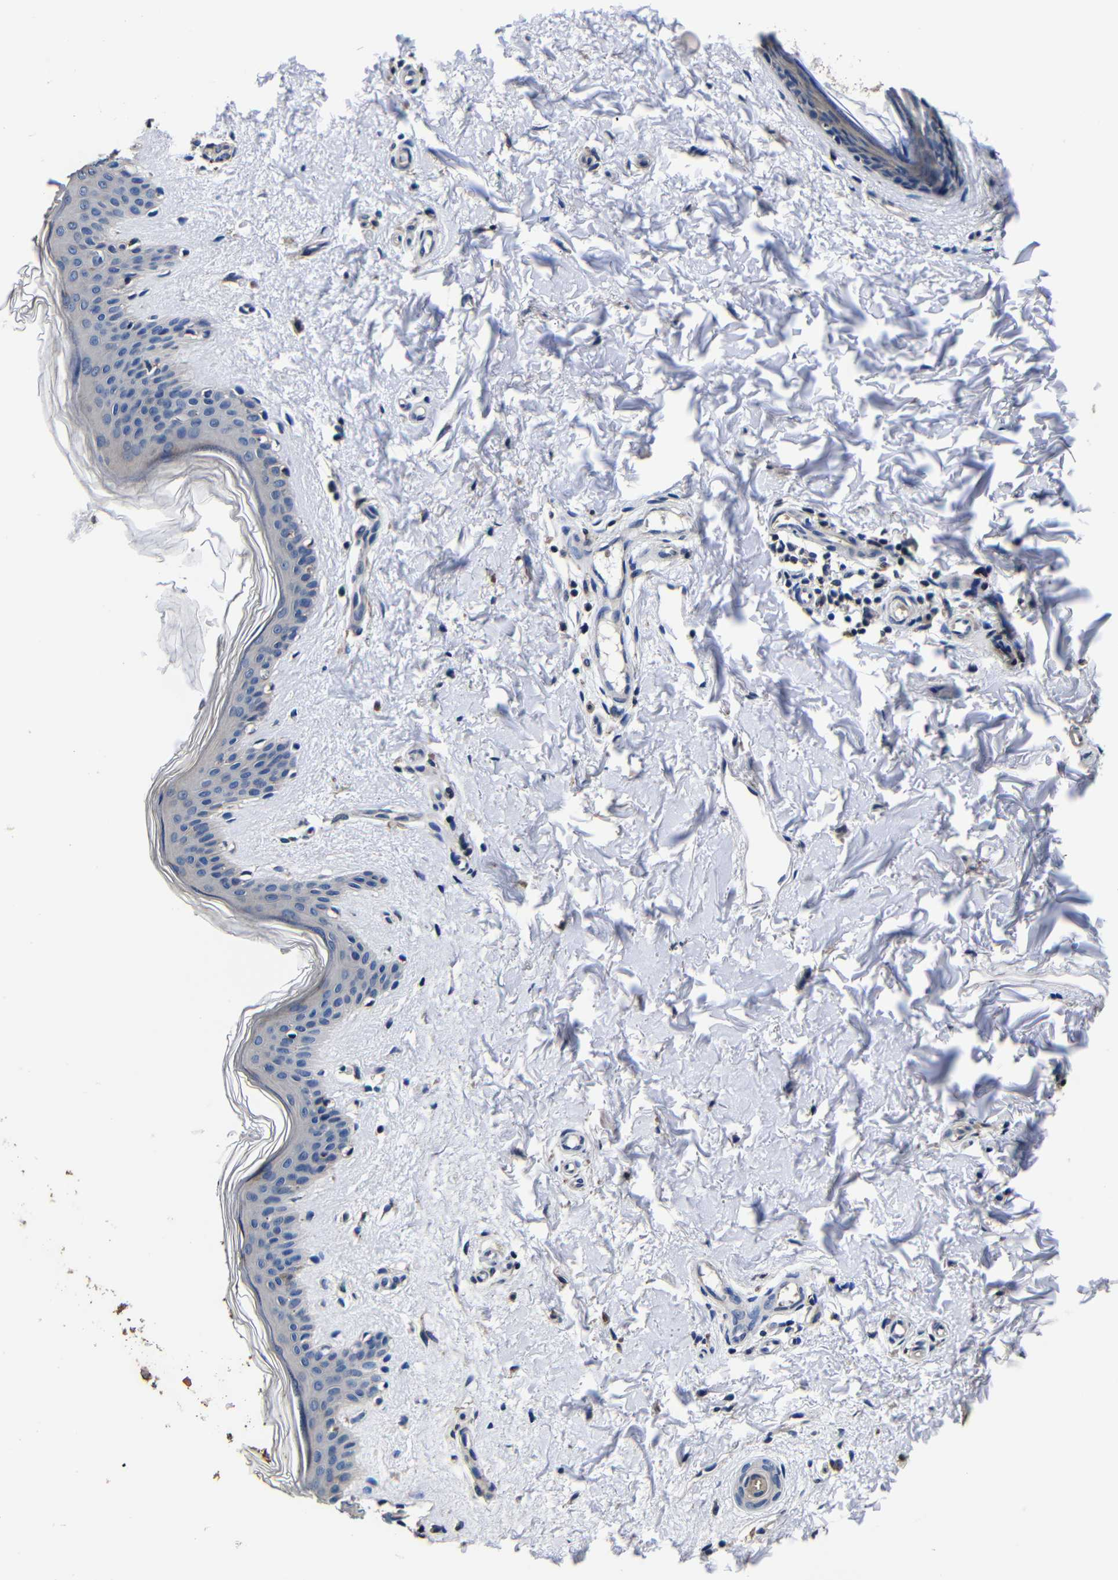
{"staining": {"intensity": "weak", "quantity": ">75%", "location": "cytoplasmic/membranous"}, "tissue": "skin", "cell_type": "Fibroblasts", "image_type": "normal", "snomed": [{"axis": "morphology", "description": "Normal tissue, NOS"}, {"axis": "topography", "description": "Skin"}], "caption": "High-power microscopy captured an IHC image of benign skin, revealing weak cytoplasmic/membranous staining in about >75% of fibroblasts. (Stains: DAB (3,3'-diaminobenzidine) in brown, nuclei in blue, Microscopy: brightfield microscopy at high magnification).", "gene": "SCN9A", "patient": {"sex": "female", "age": 41}}